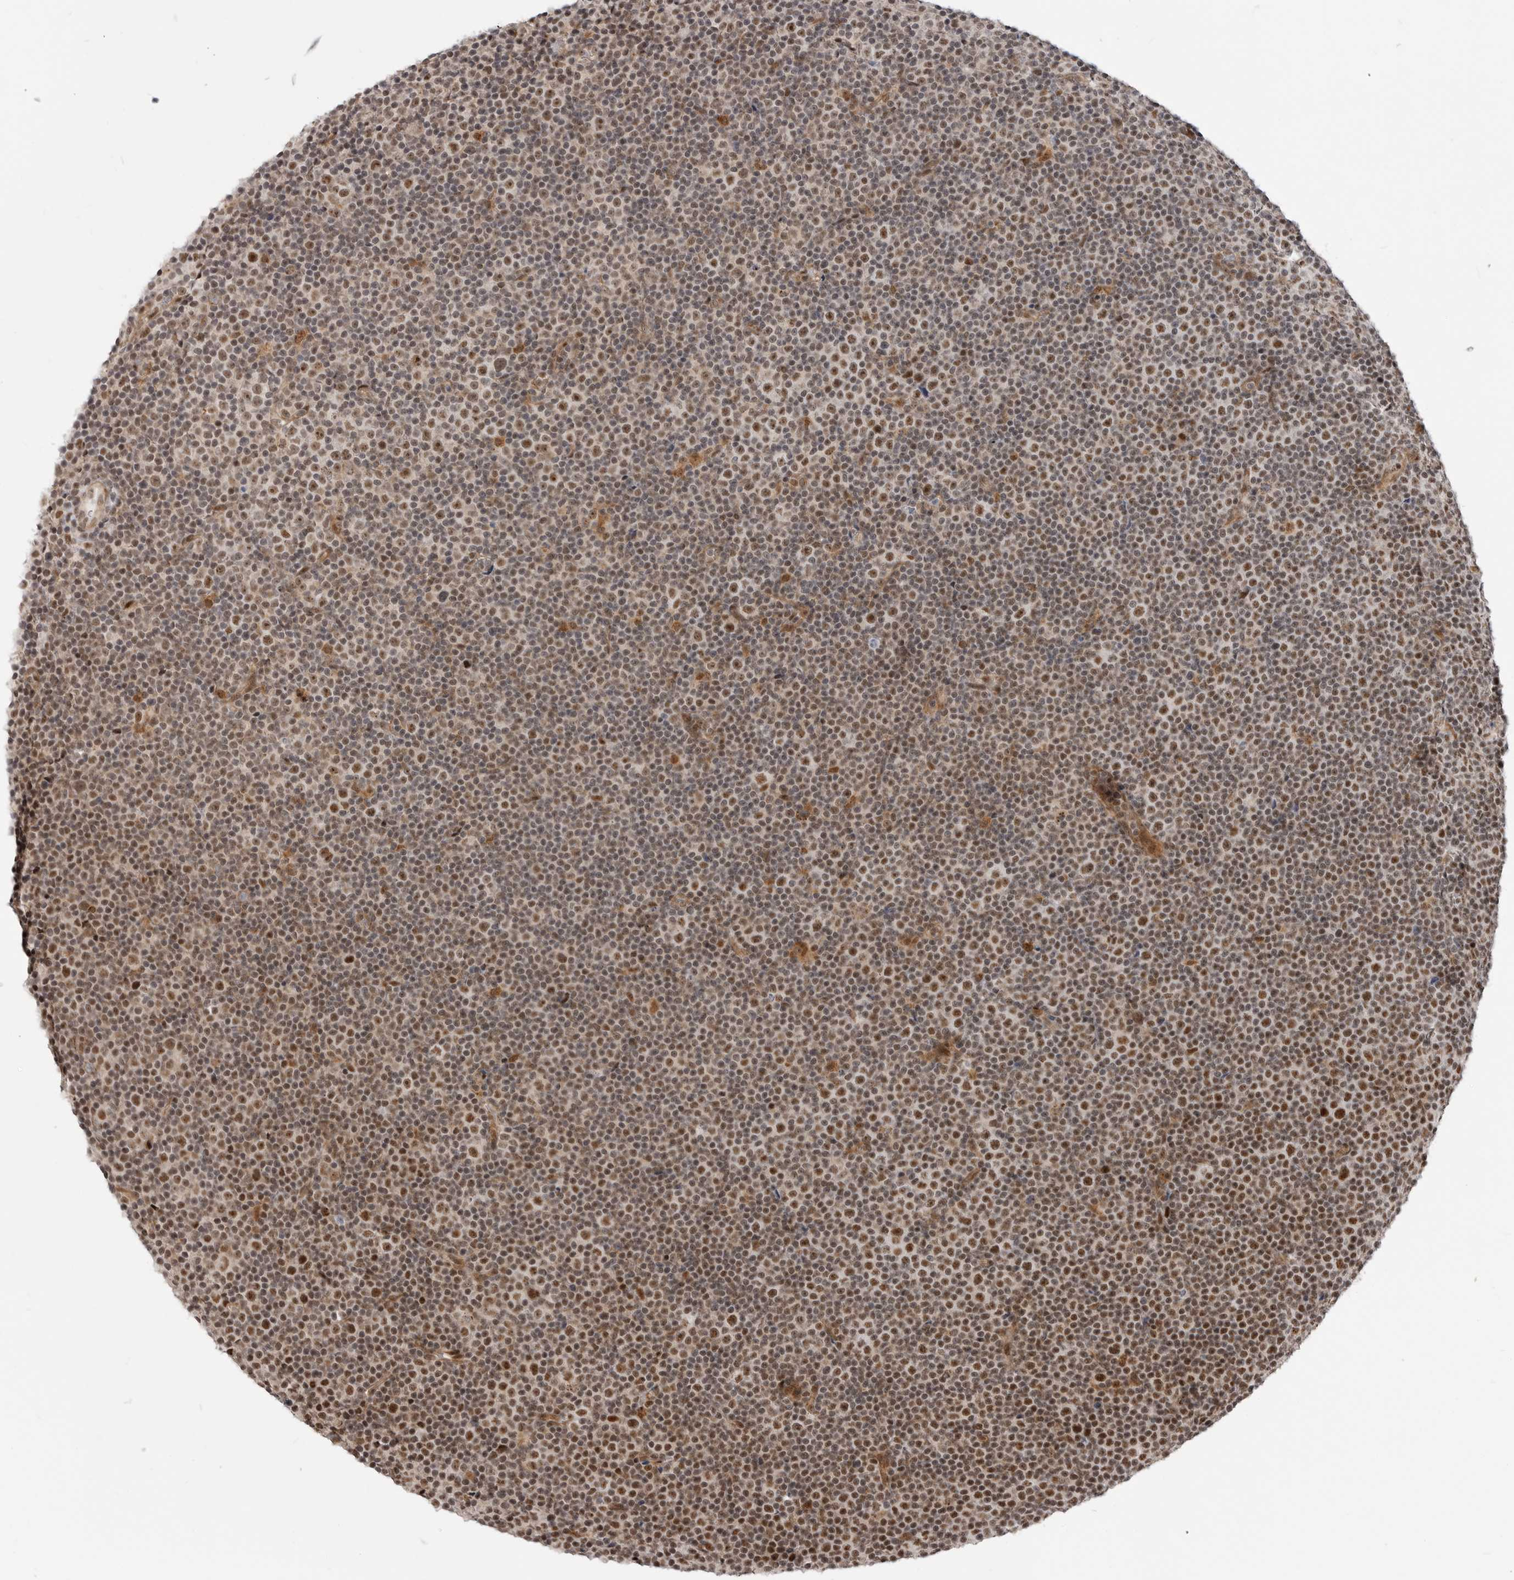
{"staining": {"intensity": "moderate", "quantity": "25%-75%", "location": "nuclear"}, "tissue": "lymphoma", "cell_type": "Tumor cells", "image_type": "cancer", "snomed": [{"axis": "morphology", "description": "Malignant lymphoma, non-Hodgkin's type, Low grade"}, {"axis": "topography", "description": "Lymph node"}], "caption": "The photomicrograph exhibits a brown stain indicating the presence of a protein in the nuclear of tumor cells in low-grade malignant lymphoma, non-Hodgkin's type.", "gene": "GPATCH2", "patient": {"sex": "female", "age": 67}}